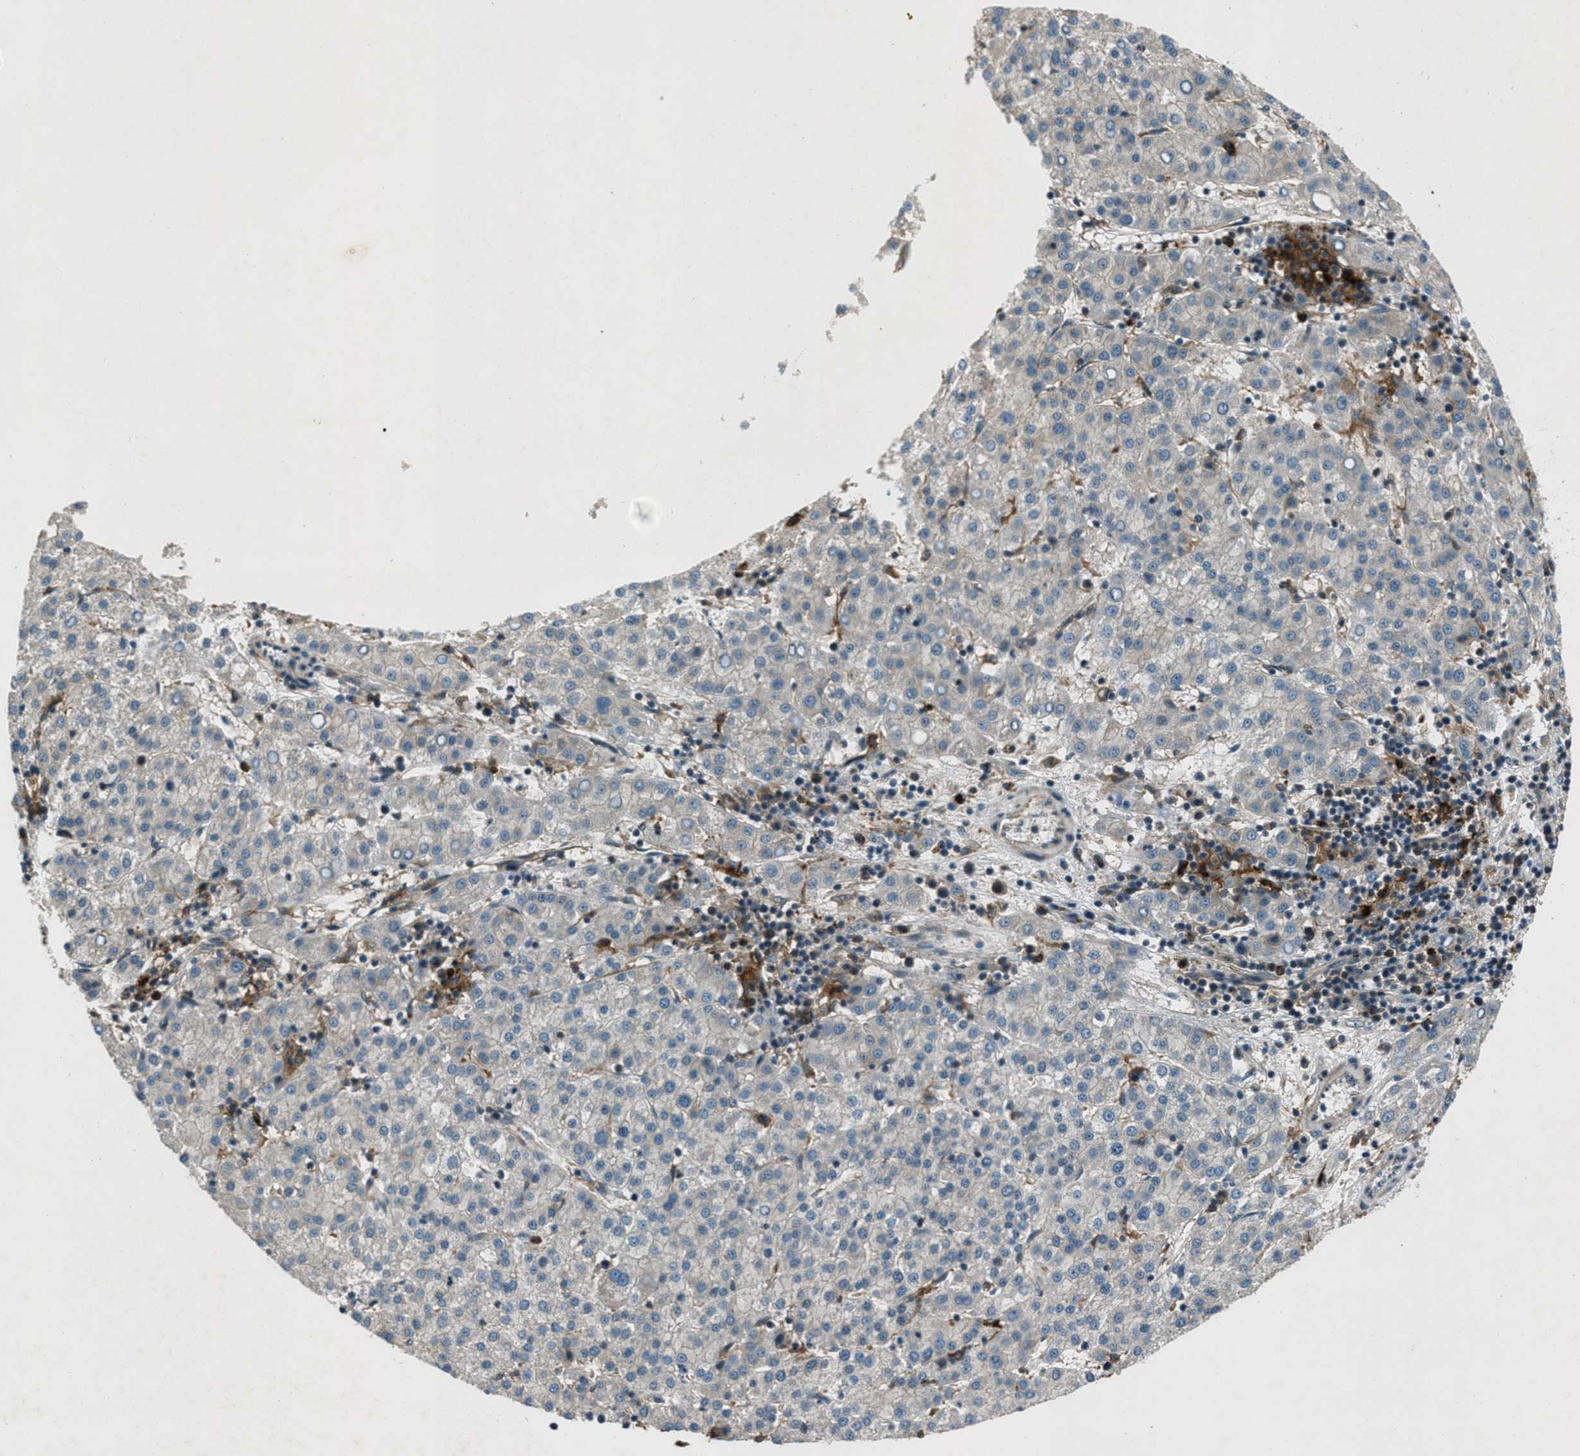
{"staining": {"intensity": "negative", "quantity": "none", "location": "none"}, "tissue": "liver cancer", "cell_type": "Tumor cells", "image_type": "cancer", "snomed": [{"axis": "morphology", "description": "Carcinoma, Hepatocellular, NOS"}, {"axis": "topography", "description": "Liver"}], "caption": "A histopathology image of liver hepatocellular carcinoma stained for a protein demonstrates no brown staining in tumor cells. The staining was performed using DAB to visualize the protein expression in brown, while the nuclei were stained in blue with hematoxylin (Magnification: 20x).", "gene": "EPSTI1", "patient": {"sex": "female", "age": 58}}